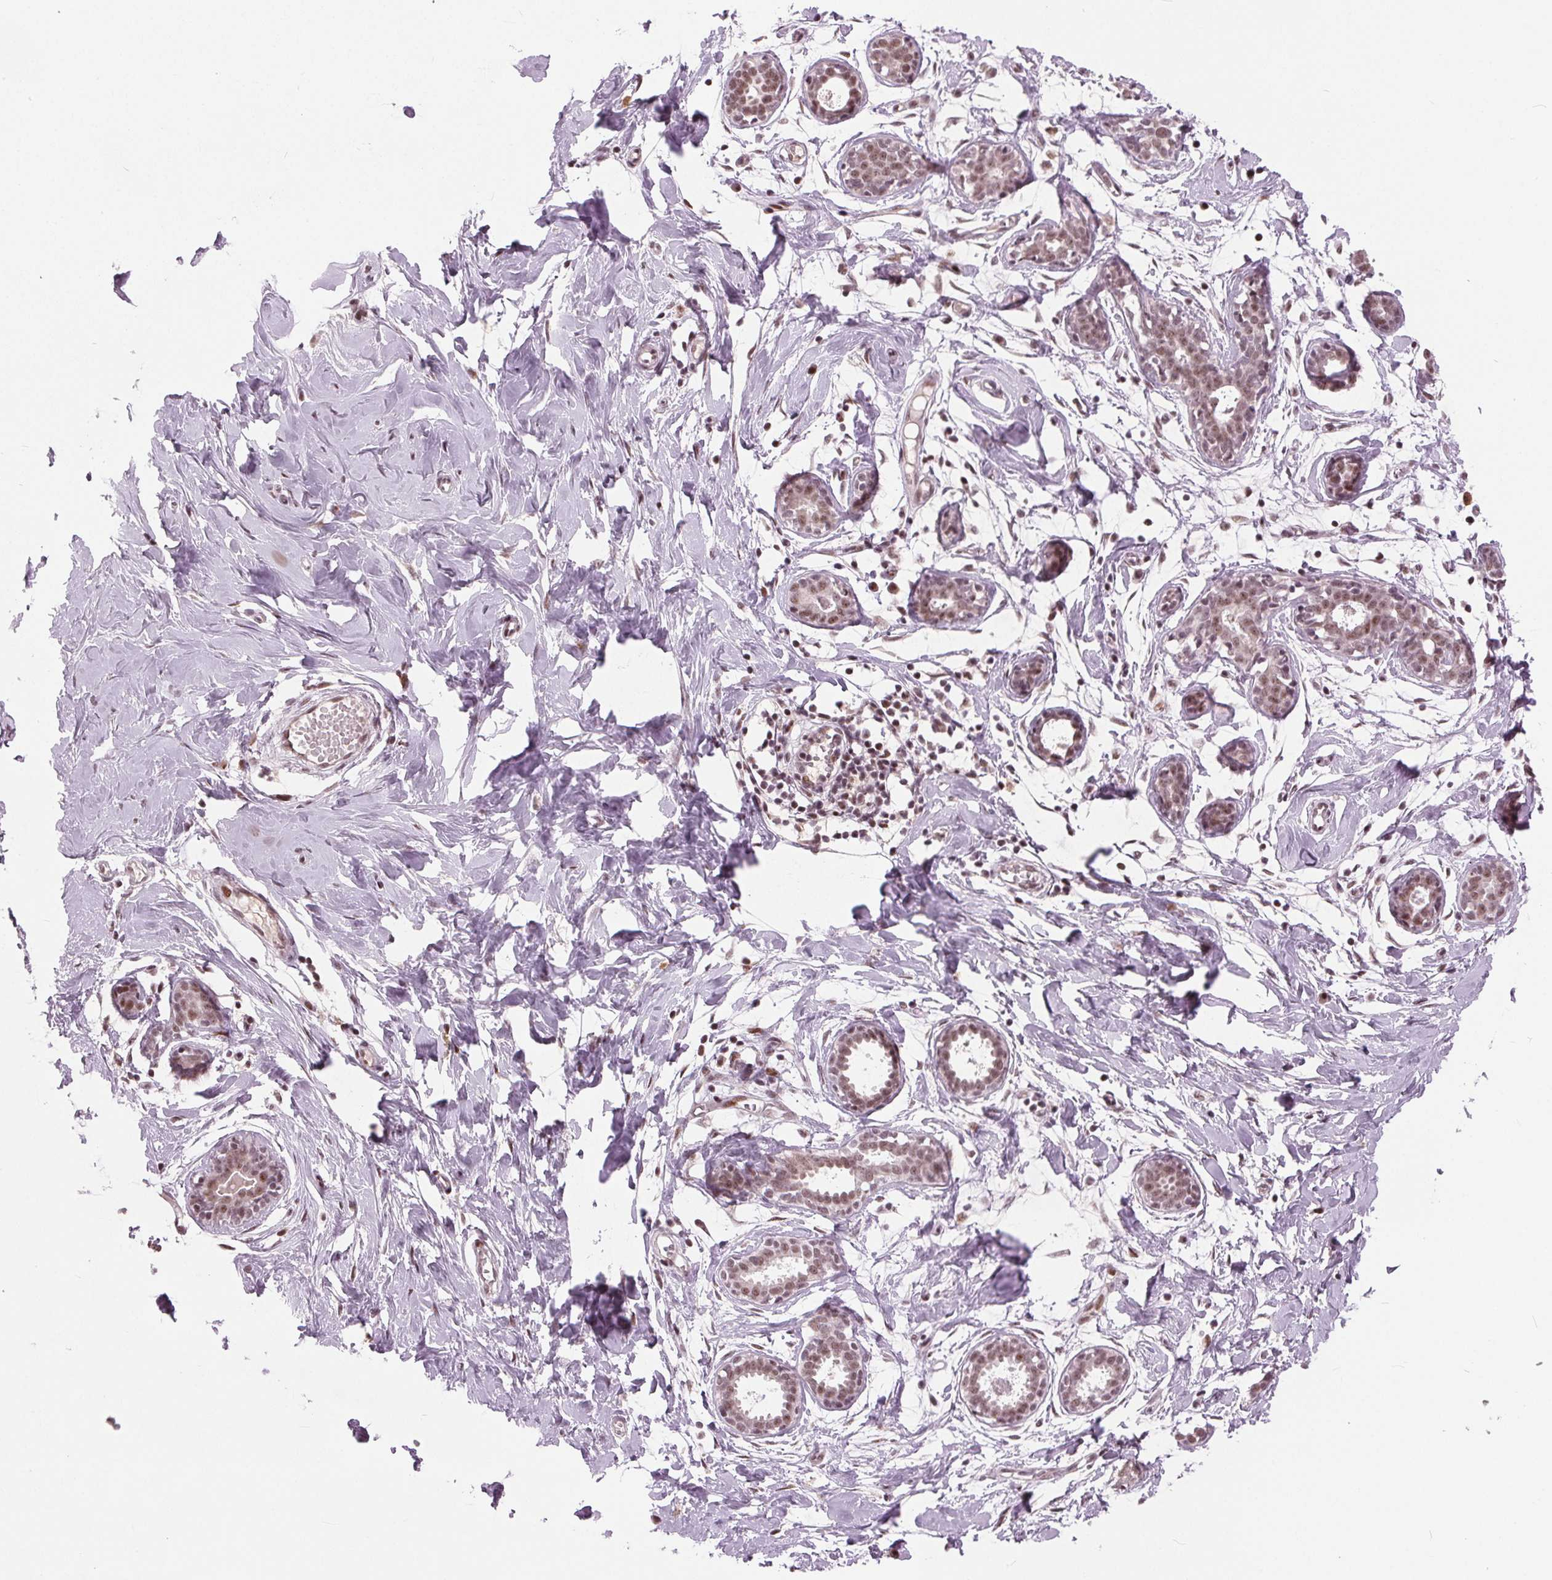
{"staining": {"intensity": "moderate", "quantity": ">75%", "location": "cytoplasmic/membranous,nuclear"}, "tissue": "breast", "cell_type": "Adipocytes", "image_type": "normal", "snomed": [{"axis": "morphology", "description": "Normal tissue, NOS"}, {"axis": "topography", "description": "Breast"}], "caption": "High-magnification brightfield microscopy of unremarkable breast stained with DAB (3,3'-diaminobenzidine) (brown) and counterstained with hematoxylin (blue). adipocytes exhibit moderate cytoplasmic/membranous,nuclear staining is present in approximately>75% of cells.", "gene": "TTC34", "patient": {"sex": "female", "age": 27}}